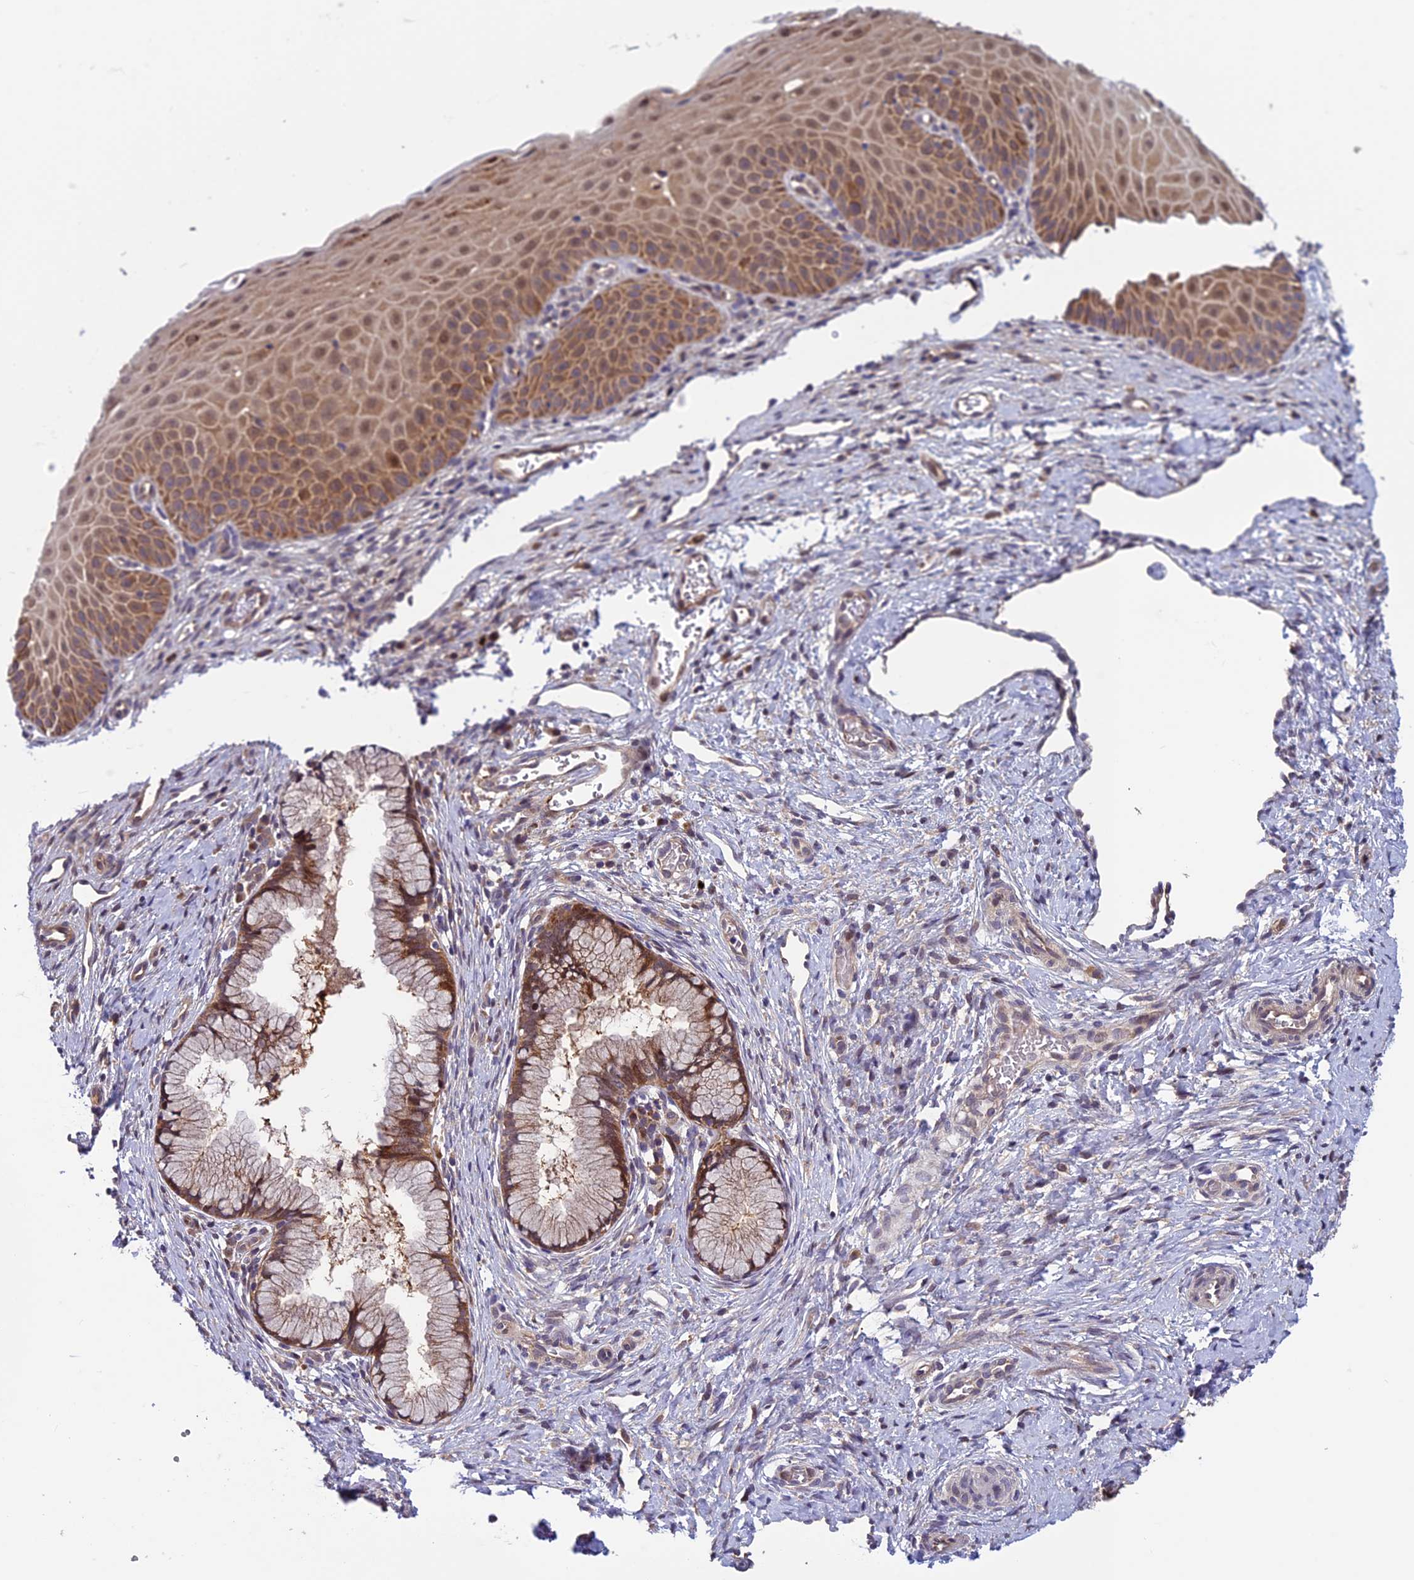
{"staining": {"intensity": "moderate", "quantity": ">75%", "location": "cytoplasmic/membranous"}, "tissue": "cervix", "cell_type": "Glandular cells", "image_type": "normal", "snomed": [{"axis": "morphology", "description": "Normal tissue, NOS"}, {"axis": "topography", "description": "Cervix"}], "caption": "Immunohistochemical staining of normal human cervix demonstrates moderate cytoplasmic/membranous protein staining in about >75% of glandular cells.", "gene": "CCDC15", "patient": {"sex": "female", "age": 36}}